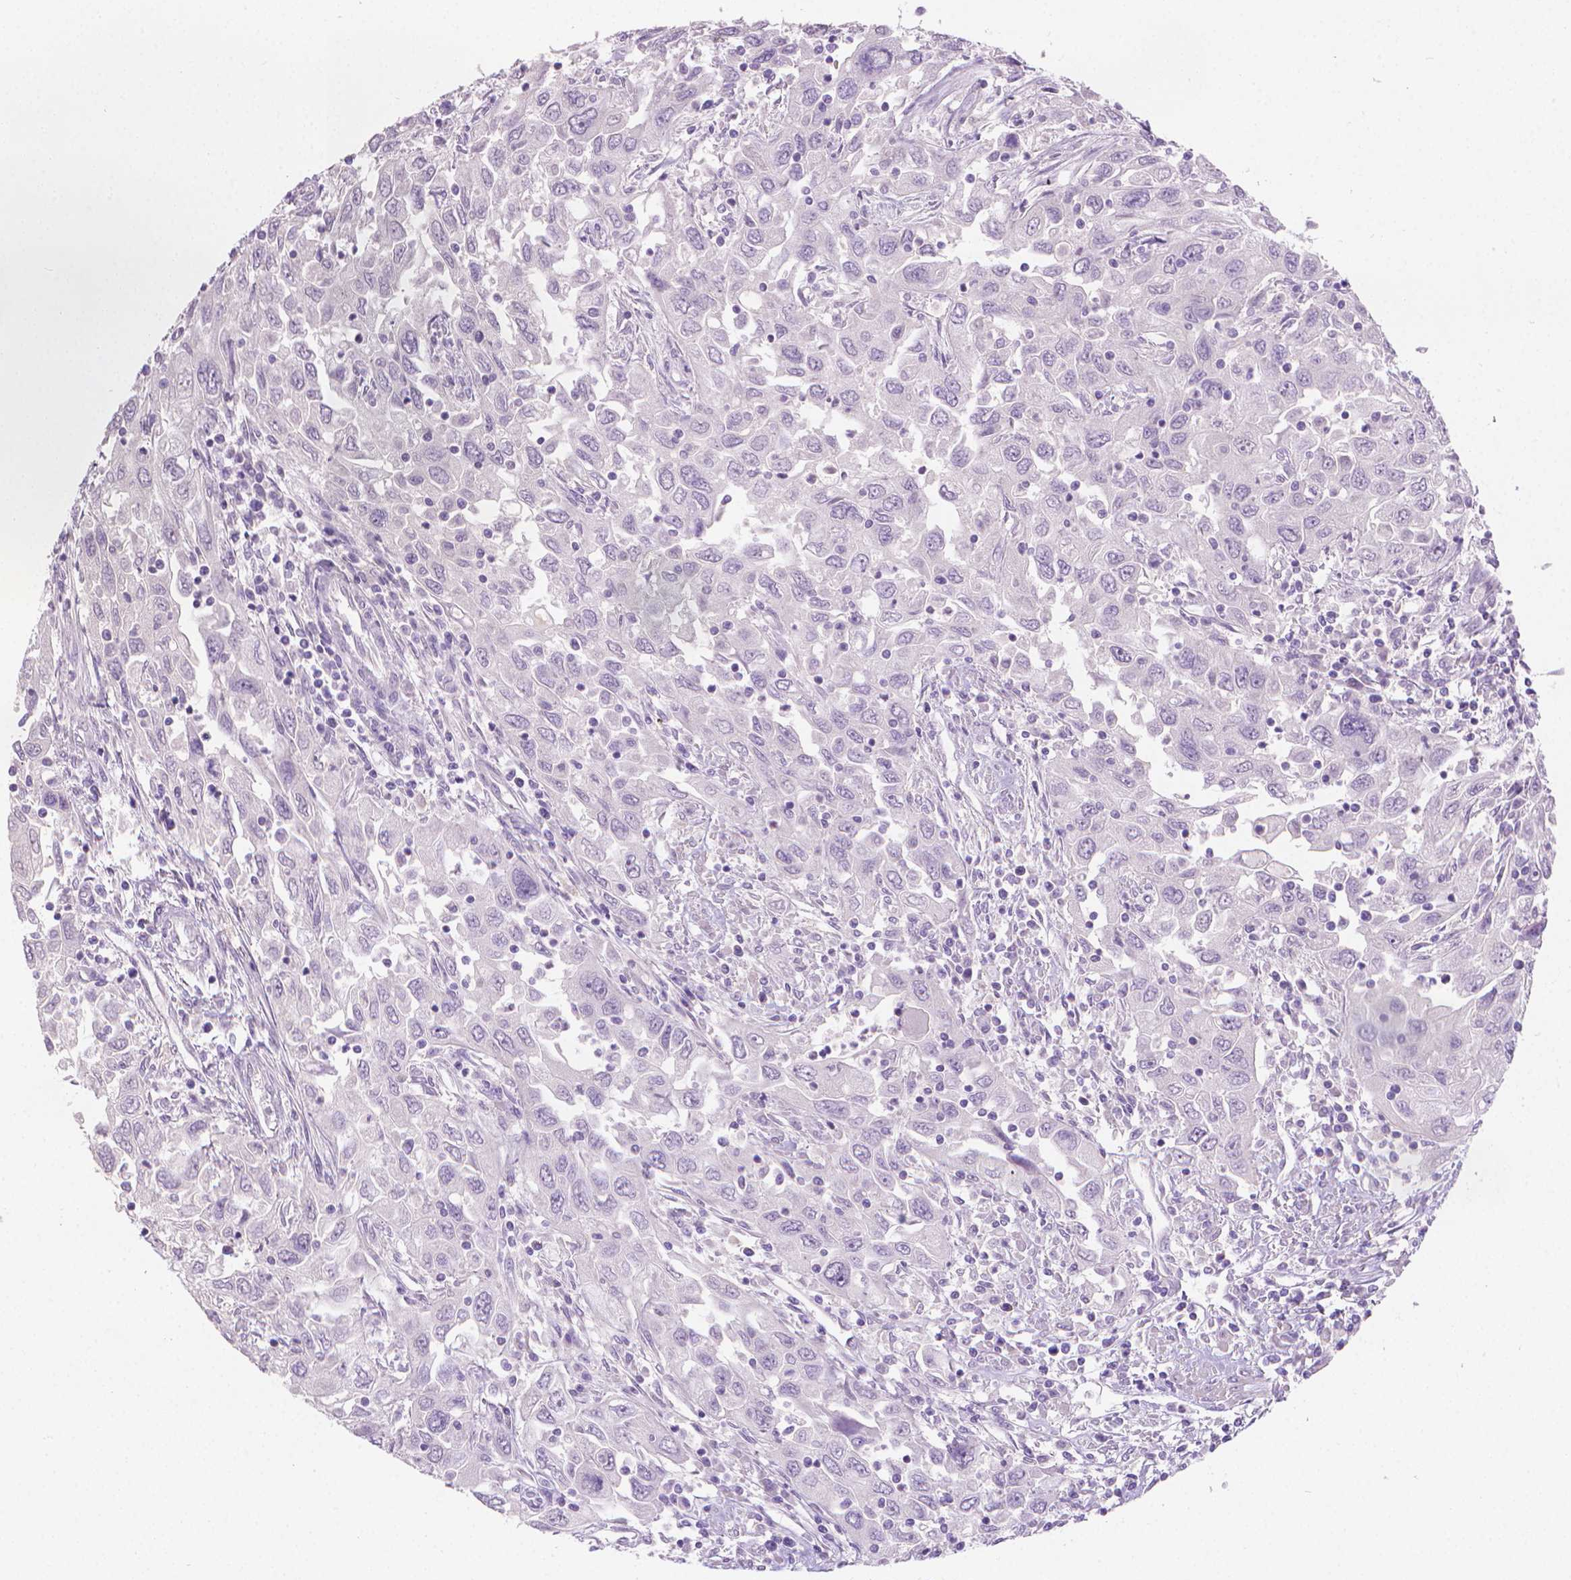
{"staining": {"intensity": "negative", "quantity": "none", "location": "none"}, "tissue": "urothelial cancer", "cell_type": "Tumor cells", "image_type": "cancer", "snomed": [{"axis": "morphology", "description": "Urothelial carcinoma, High grade"}, {"axis": "topography", "description": "Urinary bladder"}], "caption": "High power microscopy image of an immunohistochemistry image of urothelial cancer, revealing no significant positivity in tumor cells.", "gene": "TNNI2", "patient": {"sex": "male", "age": 76}}